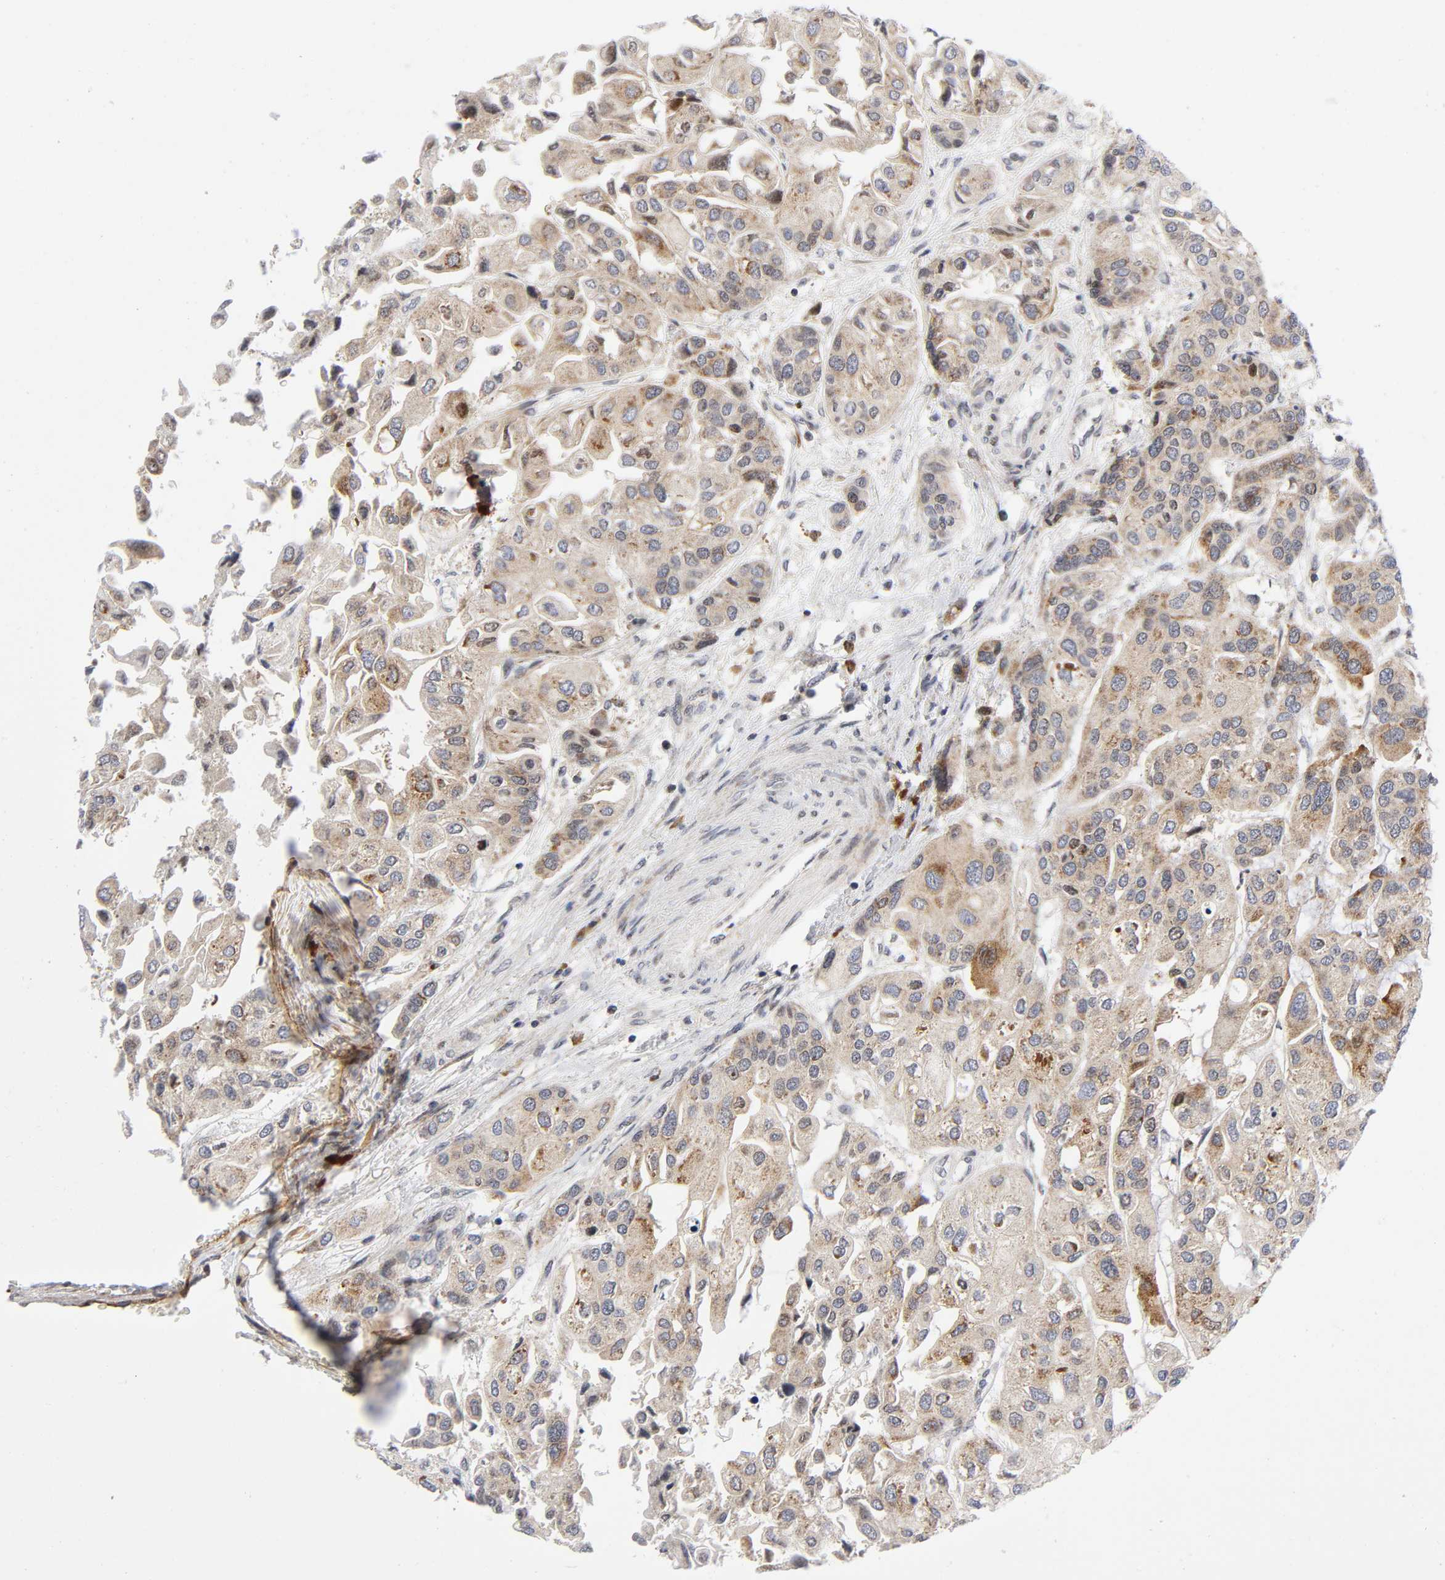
{"staining": {"intensity": "strong", "quantity": "25%-75%", "location": "cytoplasmic/membranous"}, "tissue": "urothelial cancer", "cell_type": "Tumor cells", "image_type": "cancer", "snomed": [{"axis": "morphology", "description": "Urothelial carcinoma, High grade"}, {"axis": "topography", "description": "Urinary bladder"}], "caption": "High-grade urothelial carcinoma stained for a protein exhibits strong cytoplasmic/membranous positivity in tumor cells. (DAB (3,3'-diaminobenzidine) IHC, brown staining for protein, blue staining for nuclei).", "gene": "EIF5", "patient": {"sex": "female", "age": 64}}